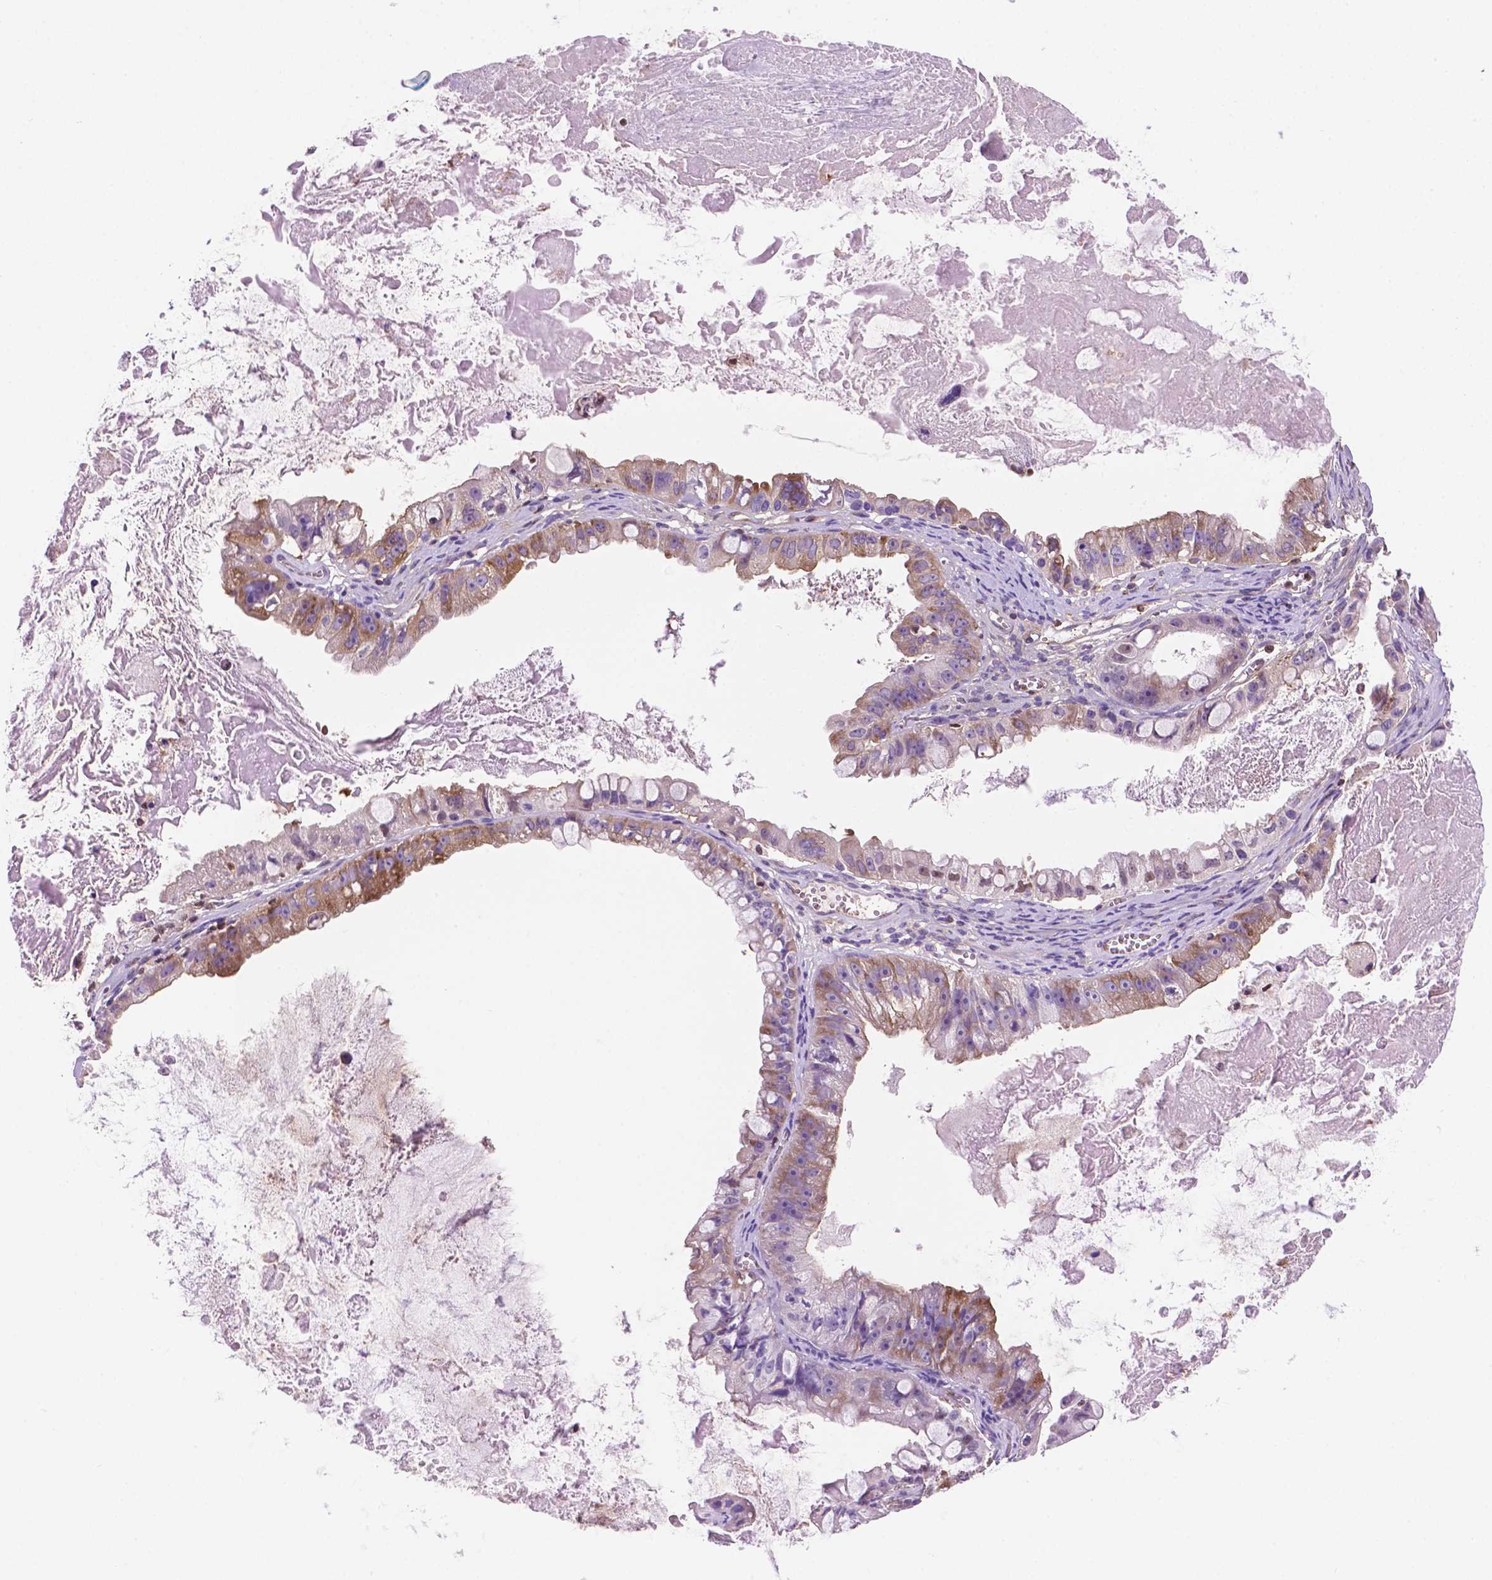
{"staining": {"intensity": "moderate", "quantity": "<25%", "location": "cytoplasmic/membranous"}, "tissue": "ovarian cancer", "cell_type": "Tumor cells", "image_type": "cancer", "snomed": [{"axis": "morphology", "description": "Cystadenocarcinoma, mucinous, NOS"}, {"axis": "topography", "description": "Ovary"}], "caption": "Tumor cells reveal moderate cytoplasmic/membranous positivity in about <25% of cells in ovarian mucinous cystadenocarcinoma. Immunohistochemistry stains the protein of interest in brown and the nuclei are stained blue.", "gene": "DCN", "patient": {"sex": "female", "age": 61}}